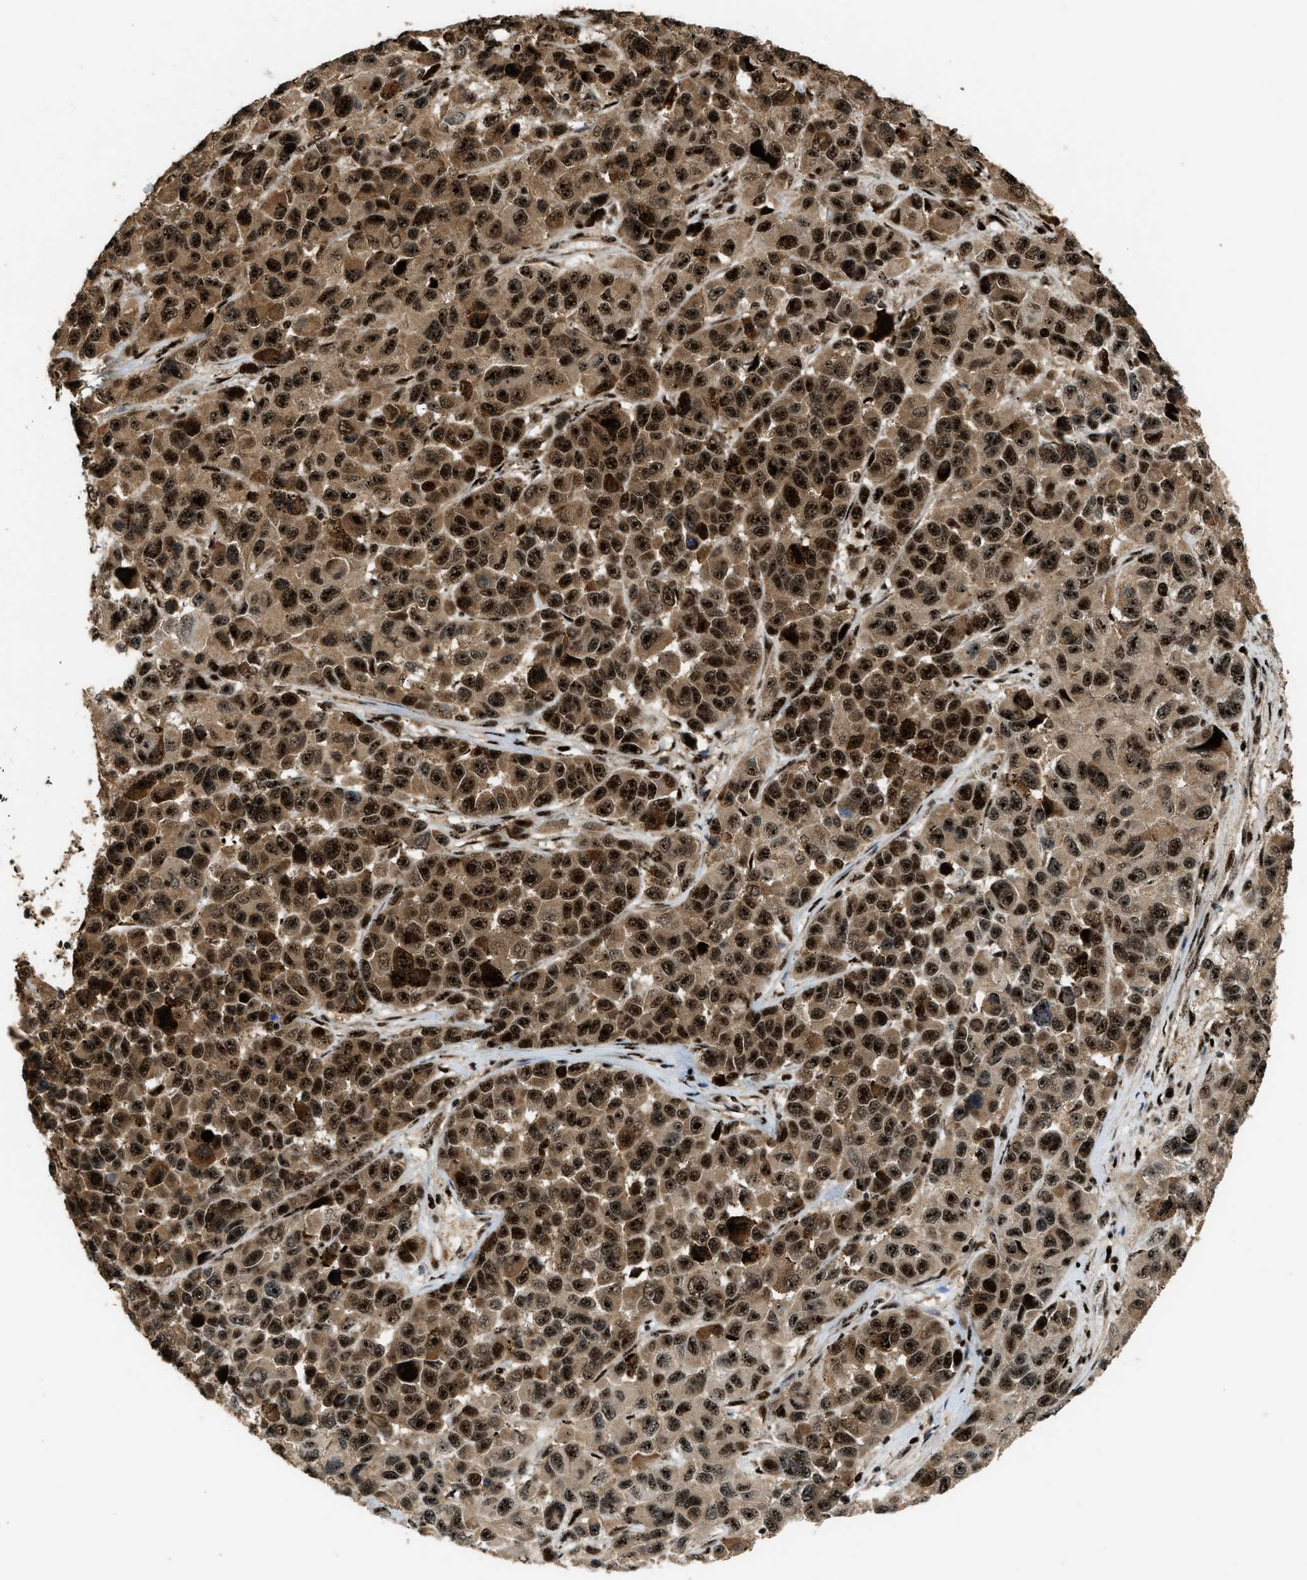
{"staining": {"intensity": "strong", "quantity": ">75%", "location": "cytoplasmic/membranous,nuclear"}, "tissue": "melanoma", "cell_type": "Tumor cells", "image_type": "cancer", "snomed": [{"axis": "morphology", "description": "Malignant melanoma, NOS"}, {"axis": "topography", "description": "Skin"}], "caption": "Immunohistochemistry micrograph of neoplastic tissue: malignant melanoma stained using immunohistochemistry reveals high levels of strong protein expression localized specifically in the cytoplasmic/membranous and nuclear of tumor cells, appearing as a cytoplasmic/membranous and nuclear brown color.", "gene": "ZNF687", "patient": {"sex": "male", "age": 53}}